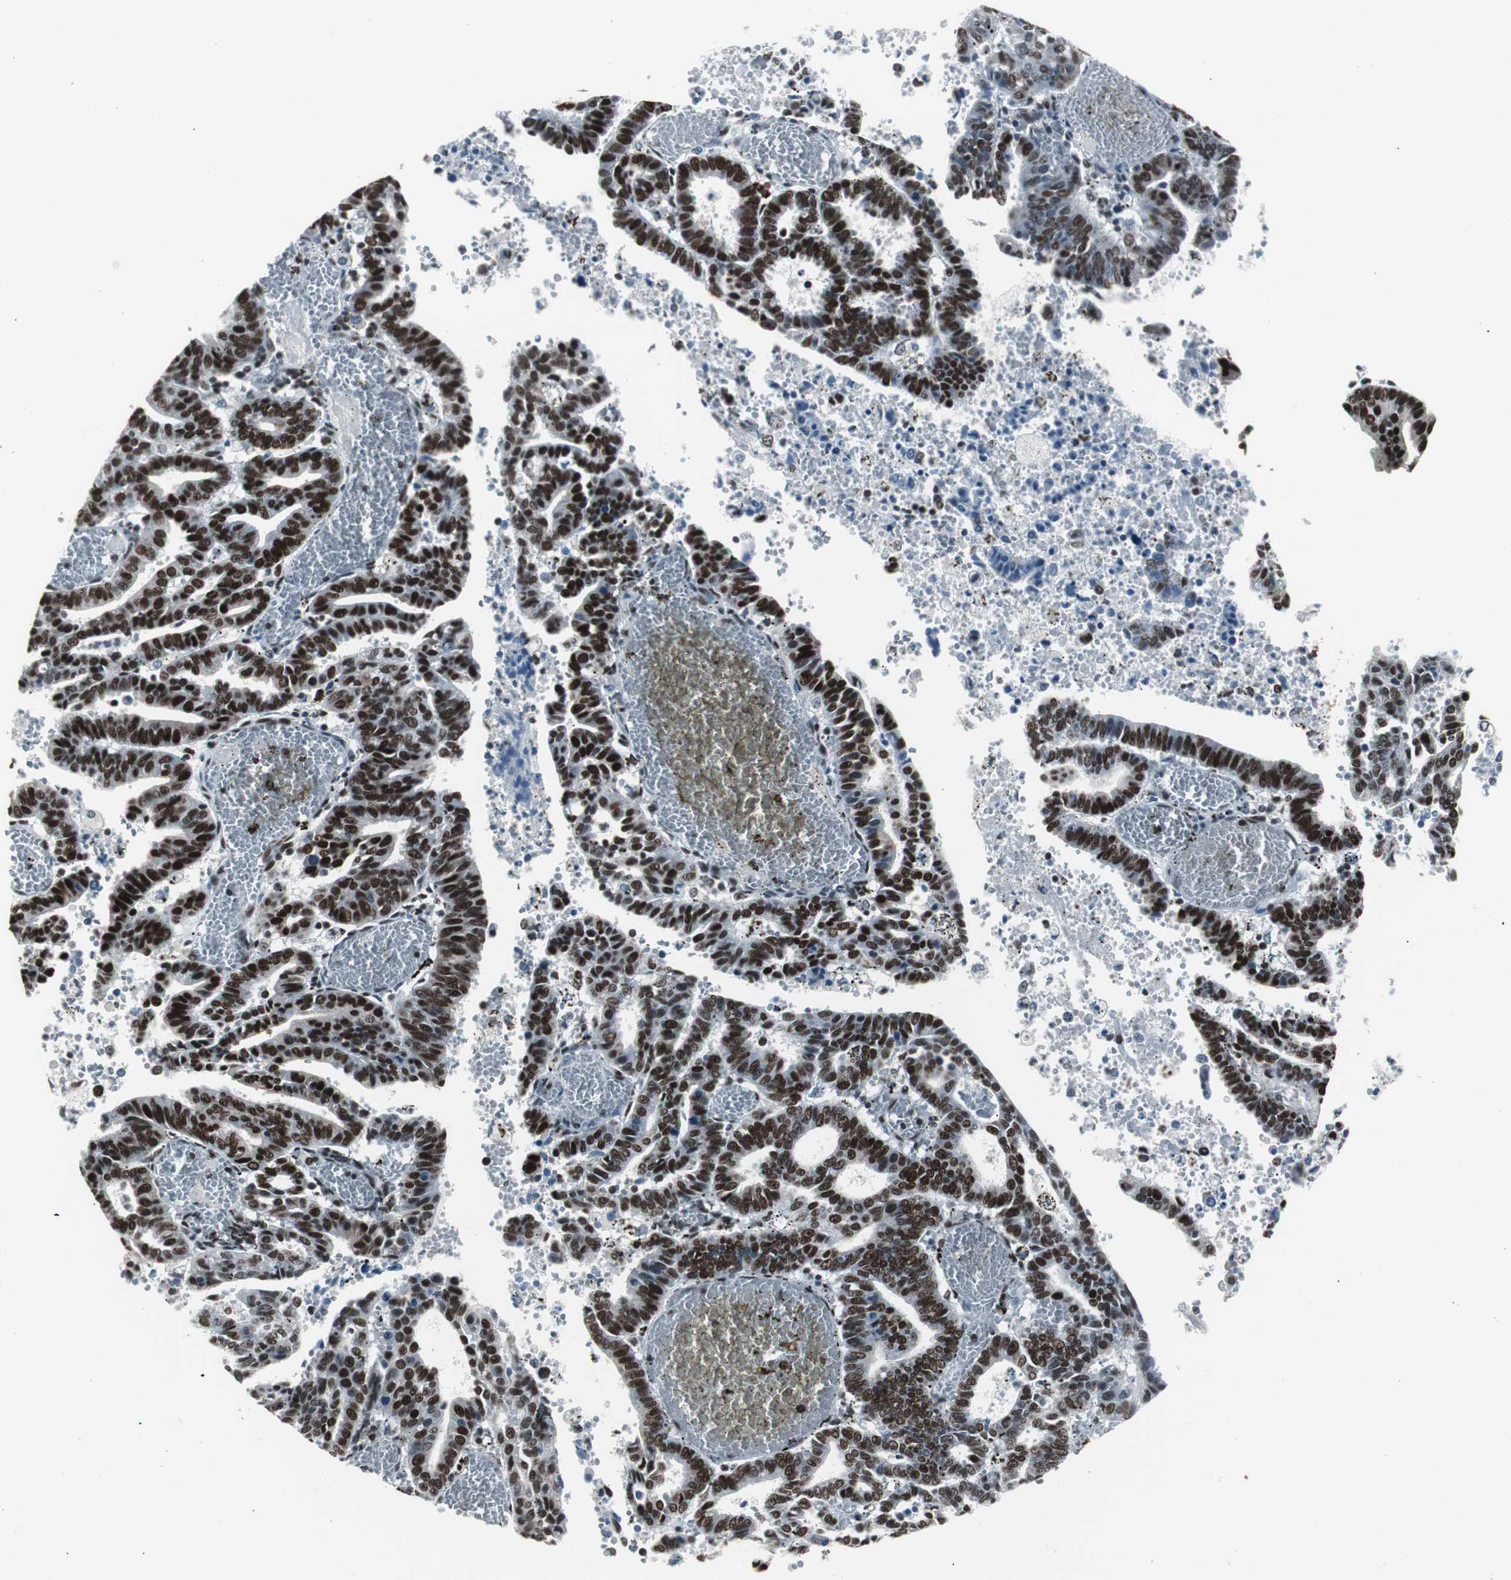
{"staining": {"intensity": "strong", "quantity": ">75%", "location": "nuclear"}, "tissue": "endometrial cancer", "cell_type": "Tumor cells", "image_type": "cancer", "snomed": [{"axis": "morphology", "description": "Adenocarcinoma, NOS"}, {"axis": "topography", "description": "Uterus"}], "caption": "Endometrial cancer tissue shows strong nuclear expression in approximately >75% of tumor cells", "gene": "XRCC1", "patient": {"sex": "female", "age": 83}}